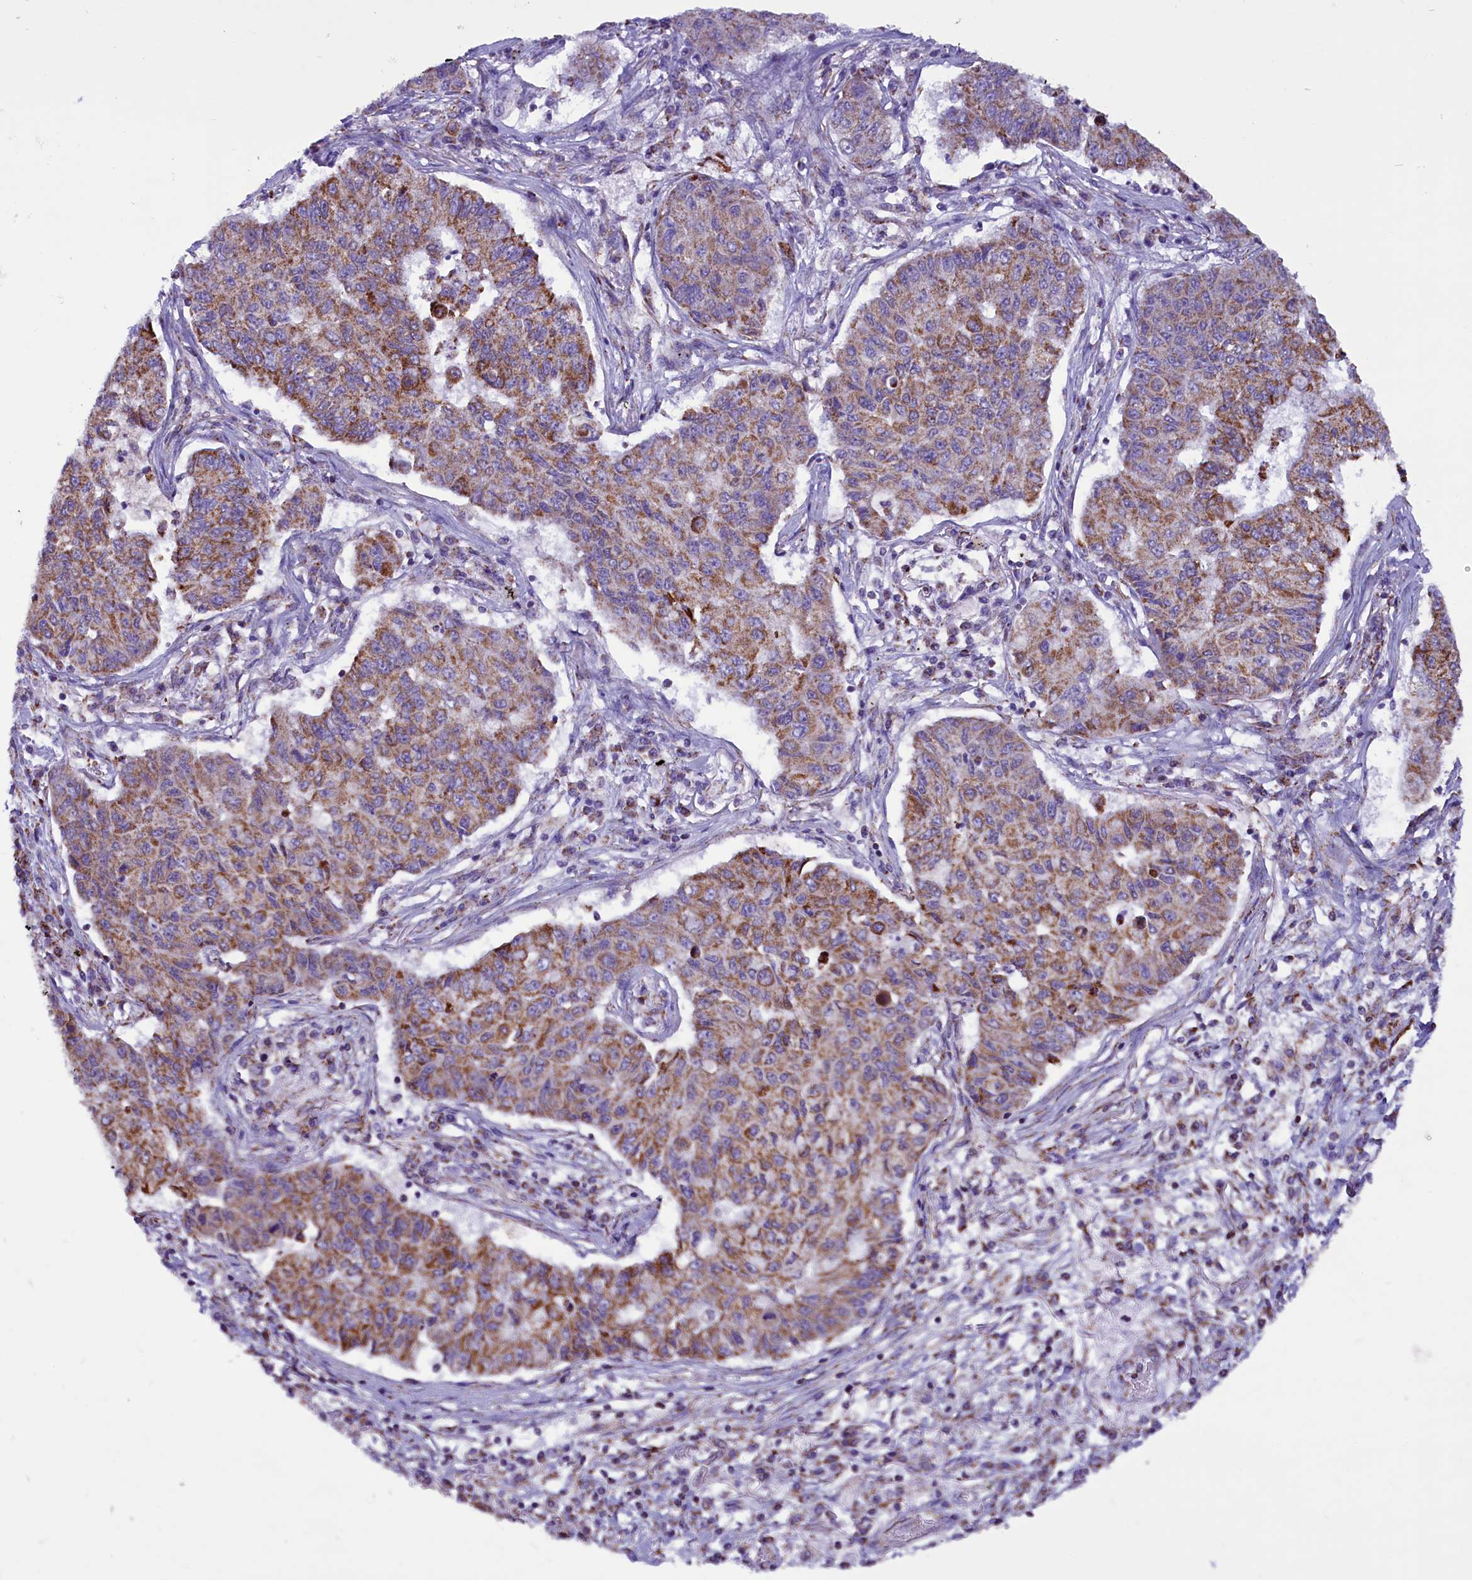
{"staining": {"intensity": "moderate", "quantity": ">75%", "location": "cytoplasmic/membranous"}, "tissue": "lung cancer", "cell_type": "Tumor cells", "image_type": "cancer", "snomed": [{"axis": "morphology", "description": "Squamous cell carcinoma, NOS"}, {"axis": "topography", "description": "Lung"}], "caption": "DAB (3,3'-diaminobenzidine) immunohistochemical staining of lung squamous cell carcinoma demonstrates moderate cytoplasmic/membranous protein expression in about >75% of tumor cells.", "gene": "ICA1L", "patient": {"sex": "male", "age": 74}}